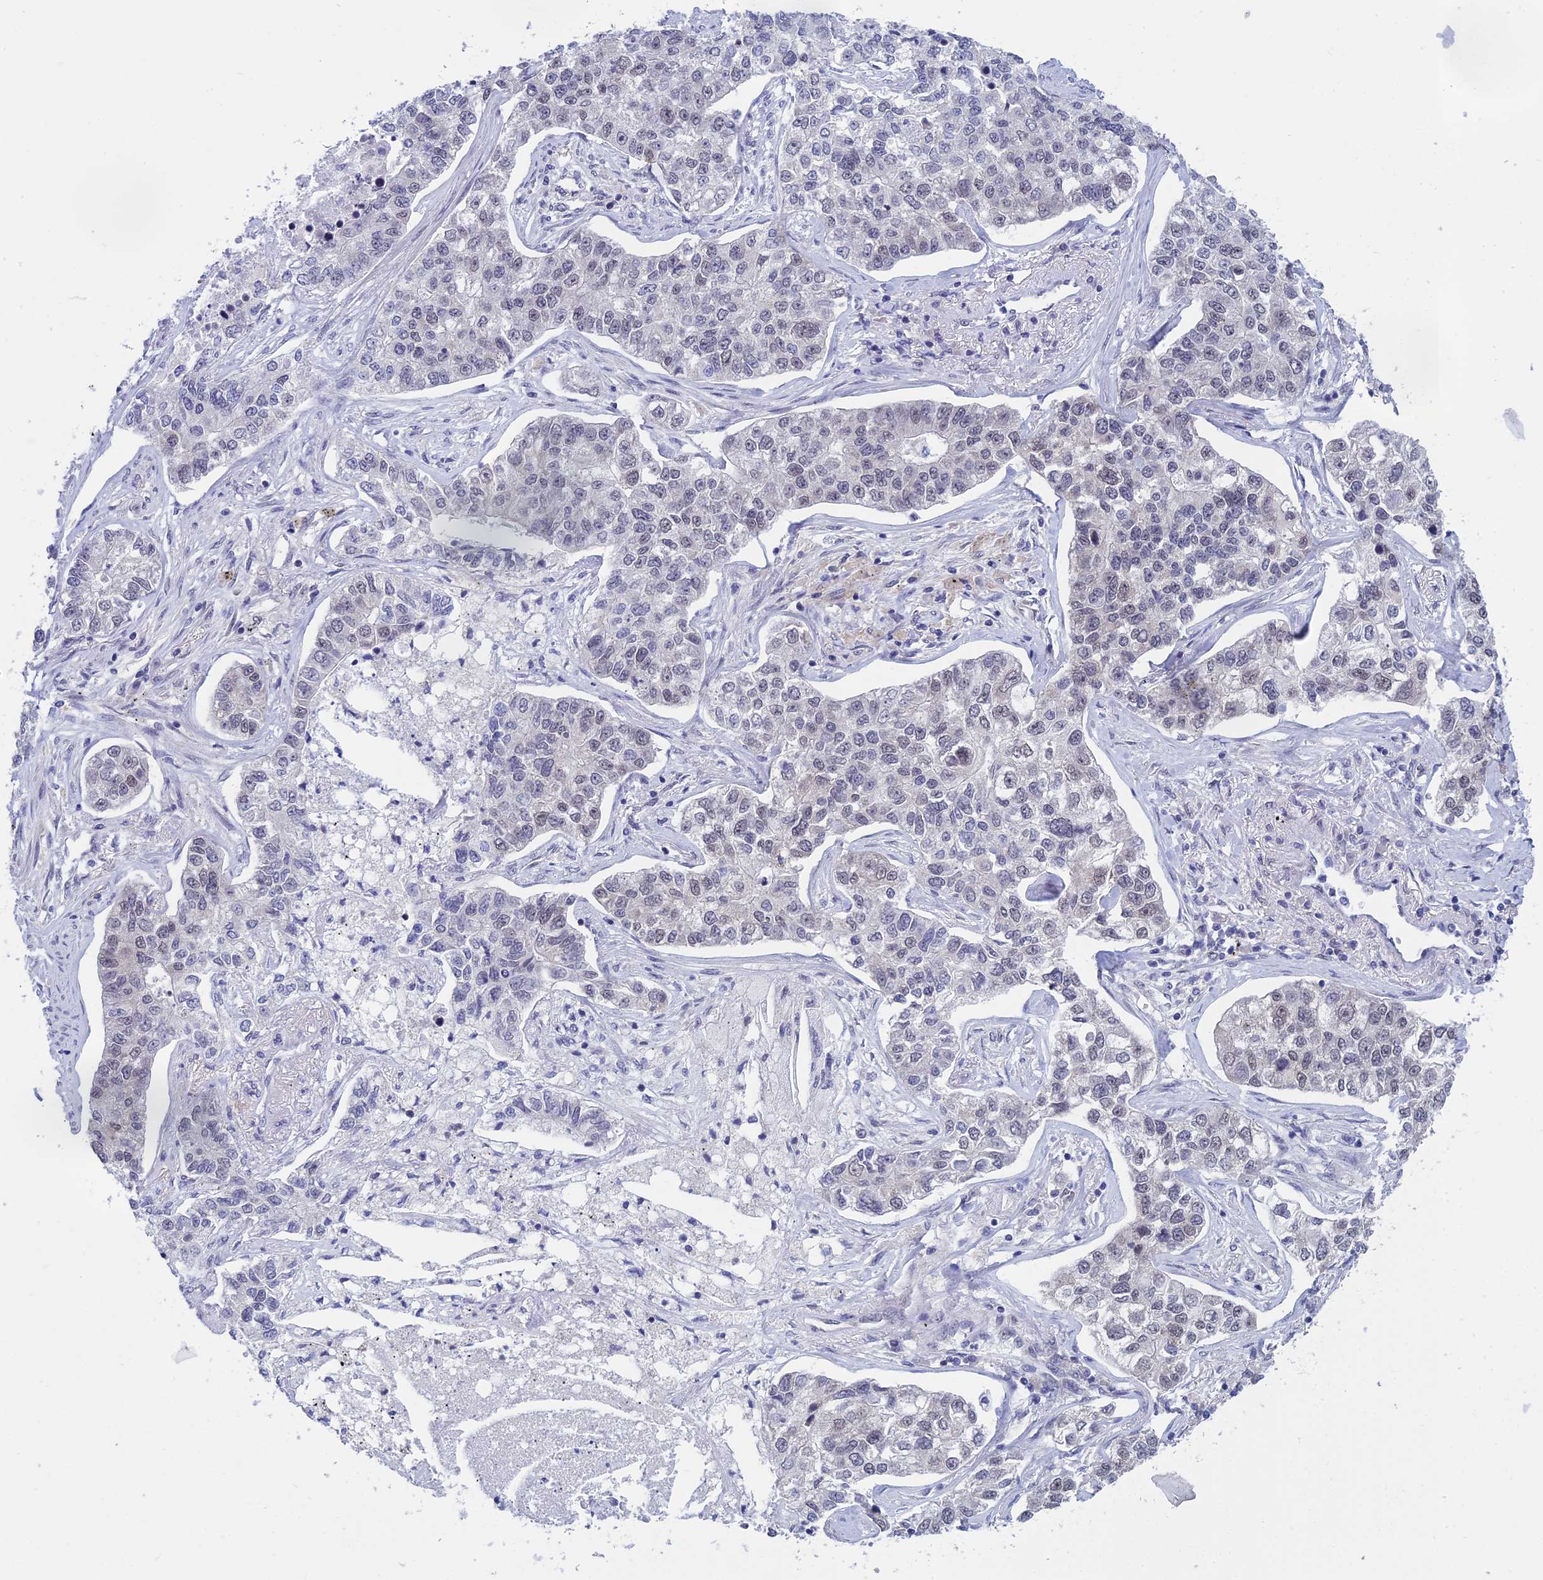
{"staining": {"intensity": "negative", "quantity": "none", "location": "none"}, "tissue": "lung cancer", "cell_type": "Tumor cells", "image_type": "cancer", "snomed": [{"axis": "morphology", "description": "Adenocarcinoma, NOS"}, {"axis": "topography", "description": "Lung"}], "caption": "Immunohistochemistry of lung adenocarcinoma reveals no staining in tumor cells.", "gene": "NABP2", "patient": {"sex": "male", "age": 49}}